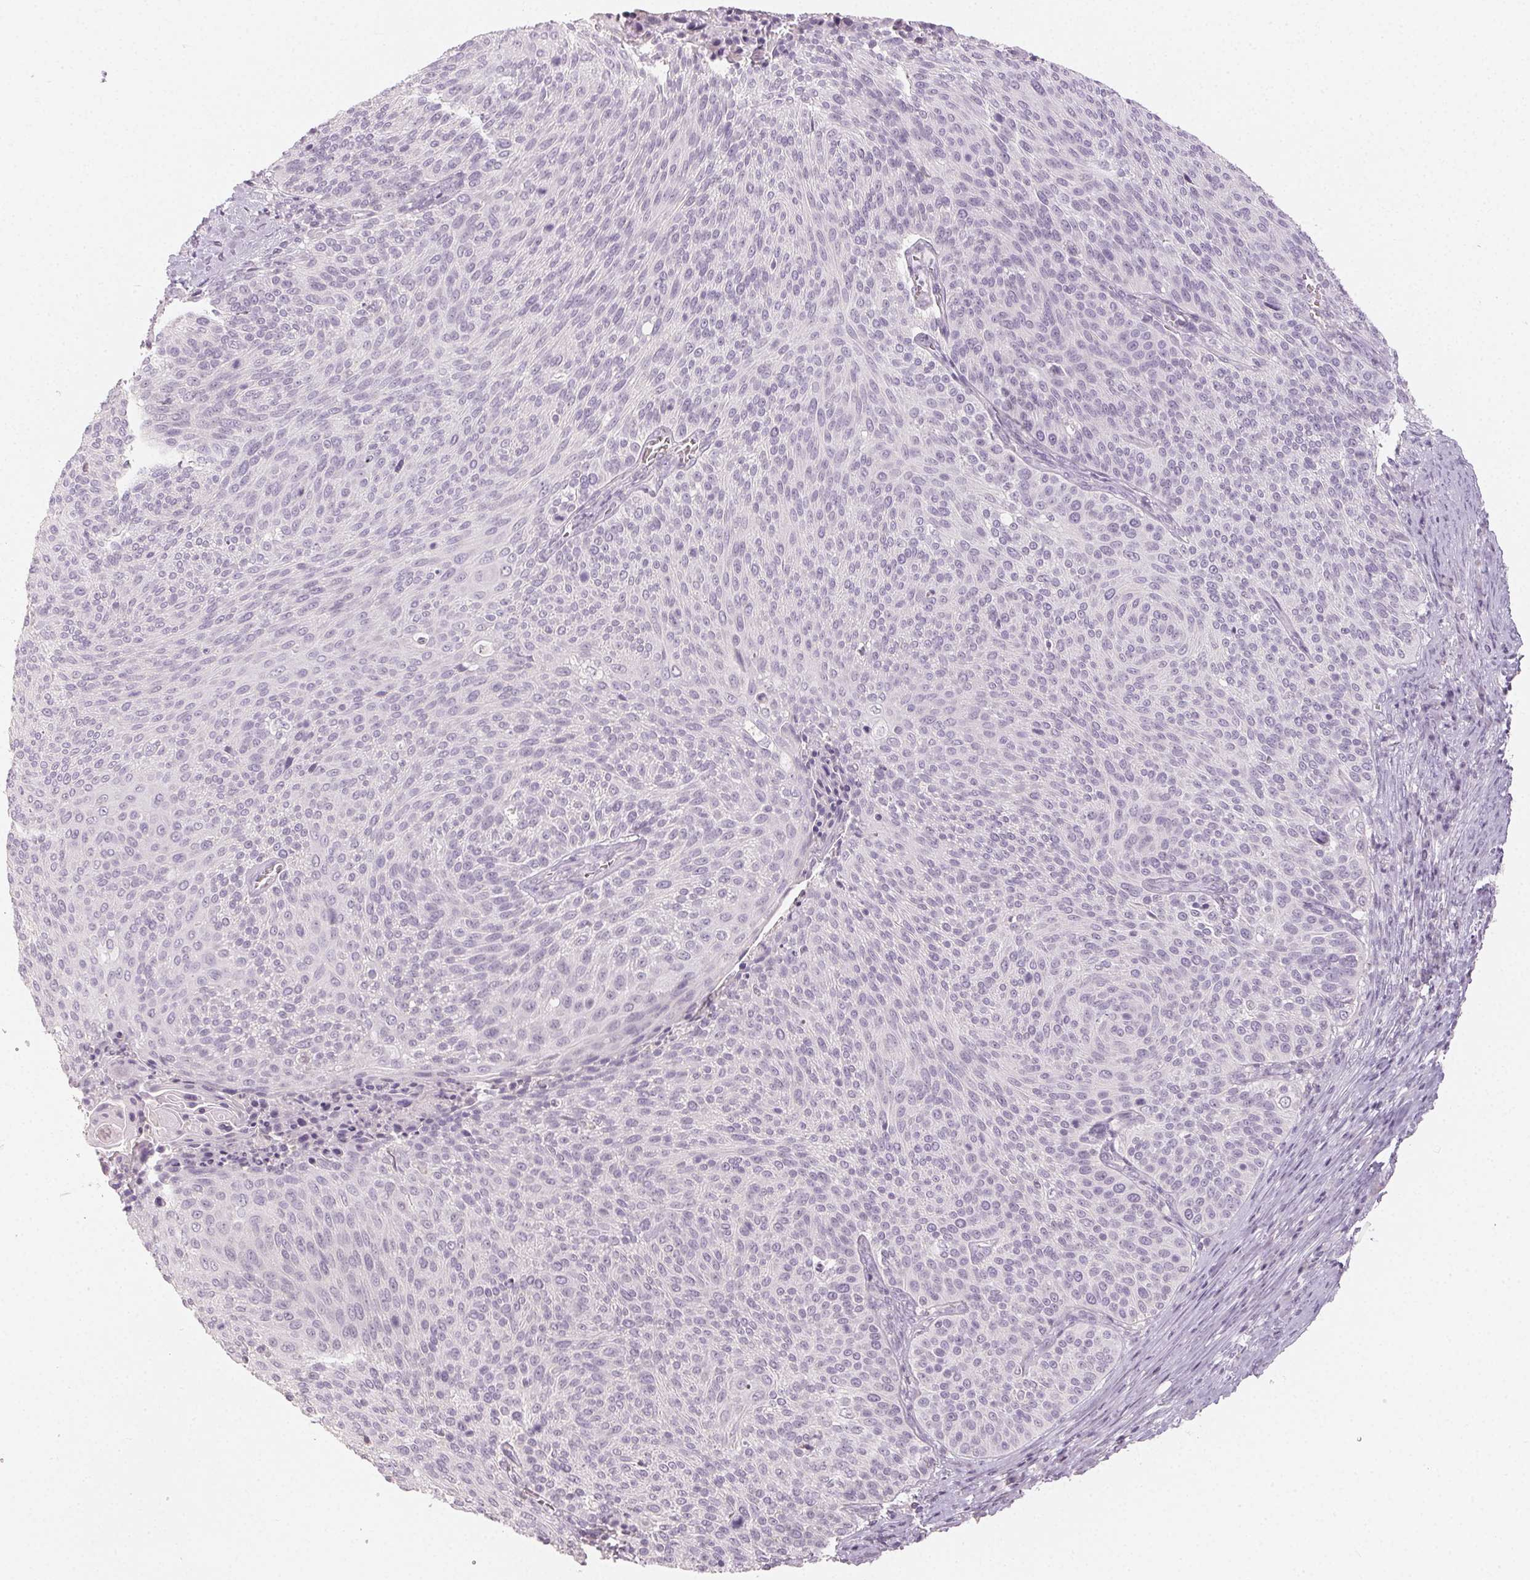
{"staining": {"intensity": "negative", "quantity": "none", "location": "none"}, "tissue": "cervical cancer", "cell_type": "Tumor cells", "image_type": "cancer", "snomed": [{"axis": "morphology", "description": "Squamous cell carcinoma, NOS"}, {"axis": "topography", "description": "Cervix"}], "caption": "Cervical cancer (squamous cell carcinoma) was stained to show a protein in brown. There is no significant positivity in tumor cells. (DAB (3,3'-diaminobenzidine) immunohistochemistry visualized using brightfield microscopy, high magnification).", "gene": "LVRN", "patient": {"sex": "female", "age": 31}}